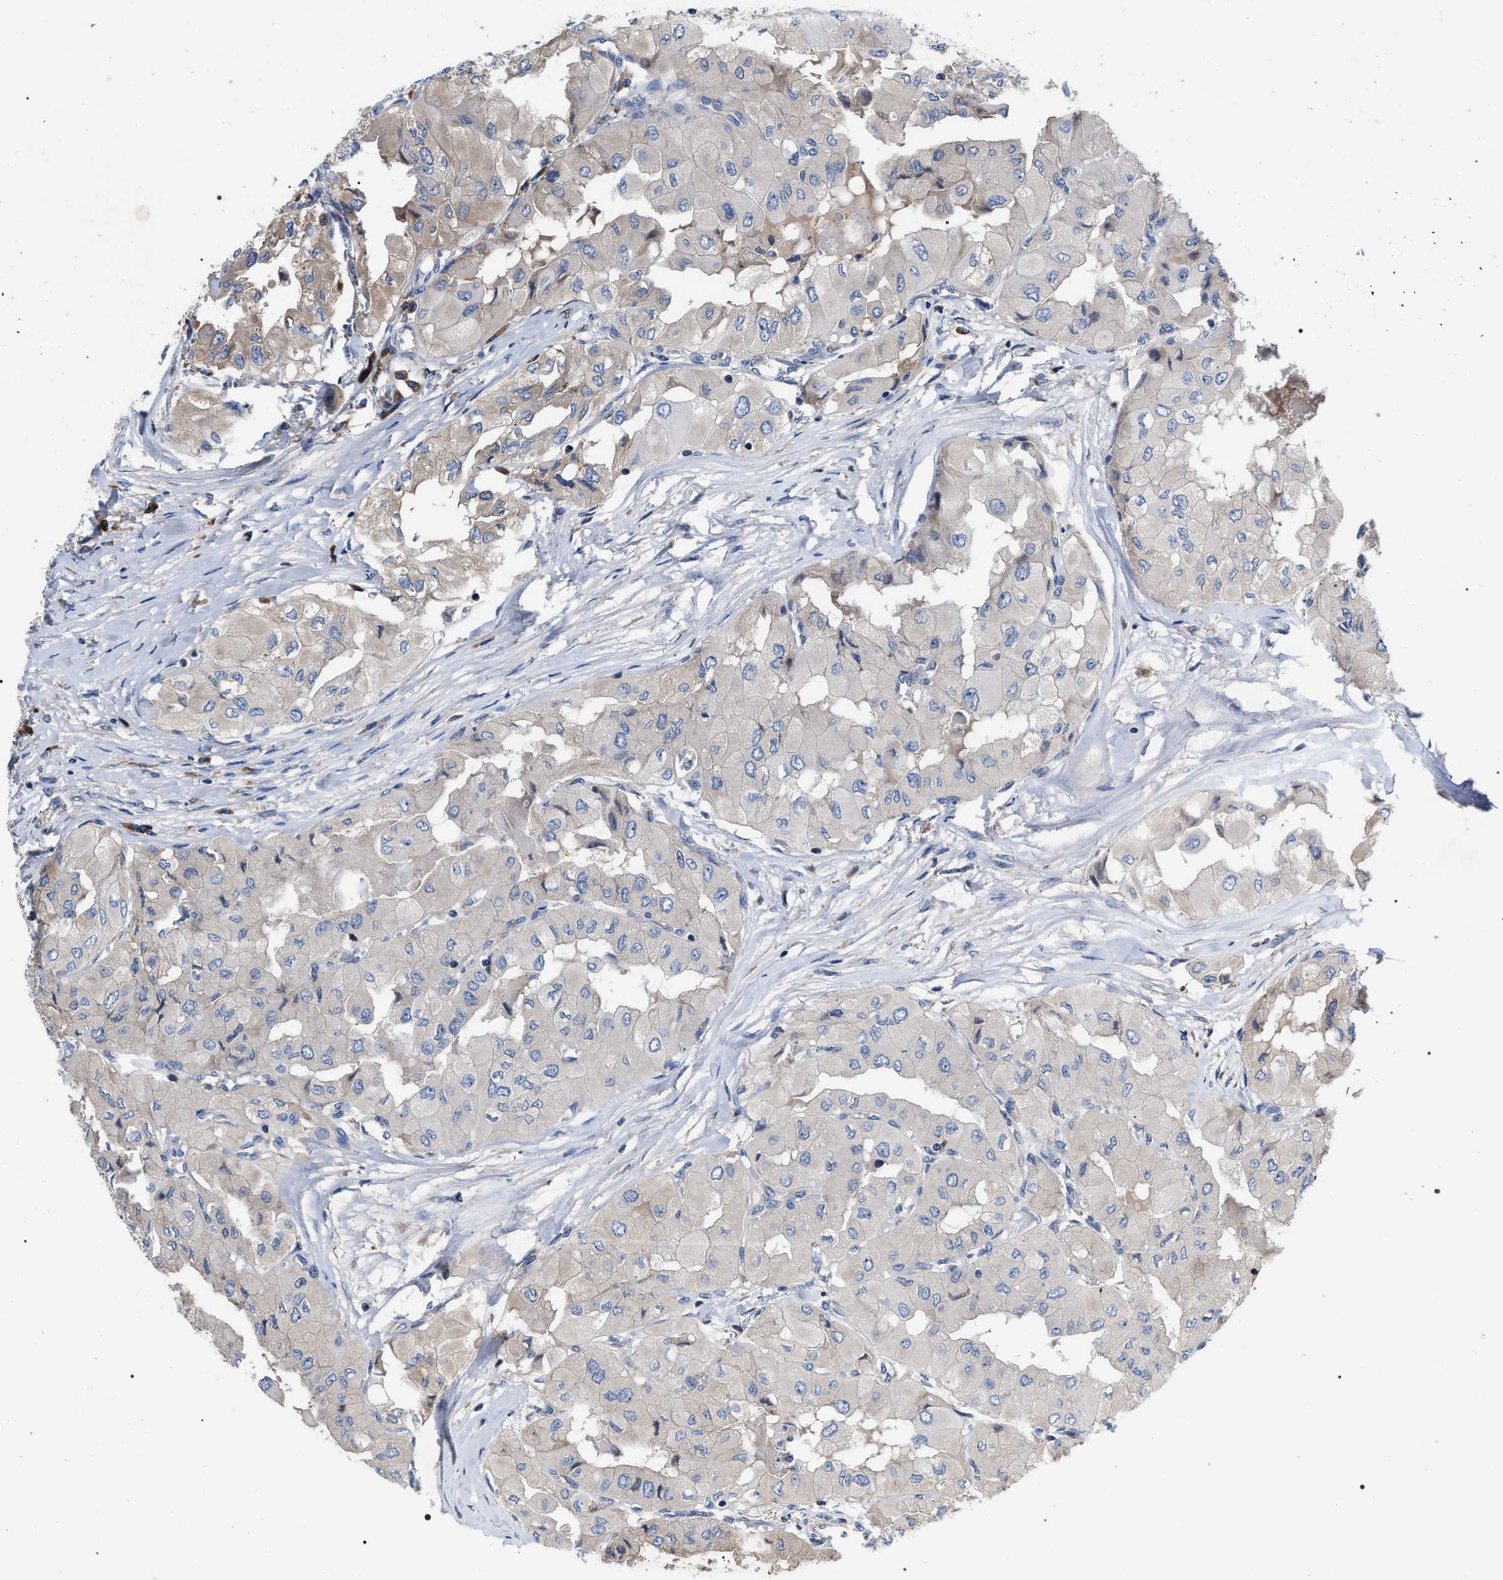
{"staining": {"intensity": "weak", "quantity": "25%-75%", "location": "cytoplasmic/membranous"}, "tissue": "thyroid cancer", "cell_type": "Tumor cells", "image_type": "cancer", "snomed": [{"axis": "morphology", "description": "Papillary adenocarcinoma, NOS"}, {"axis": "topography", "description": "Thyroid gland"}], "caption": "Approximately 25%-75% of tumor cells in human thyroid papillary adenocarcinoma exhibit weak cytoplasmic/membranous protein positivity as visualized by brown immunohistochemical staining.", "gene": "MACC1", "patient": {"sex": "female", "age": 59}}